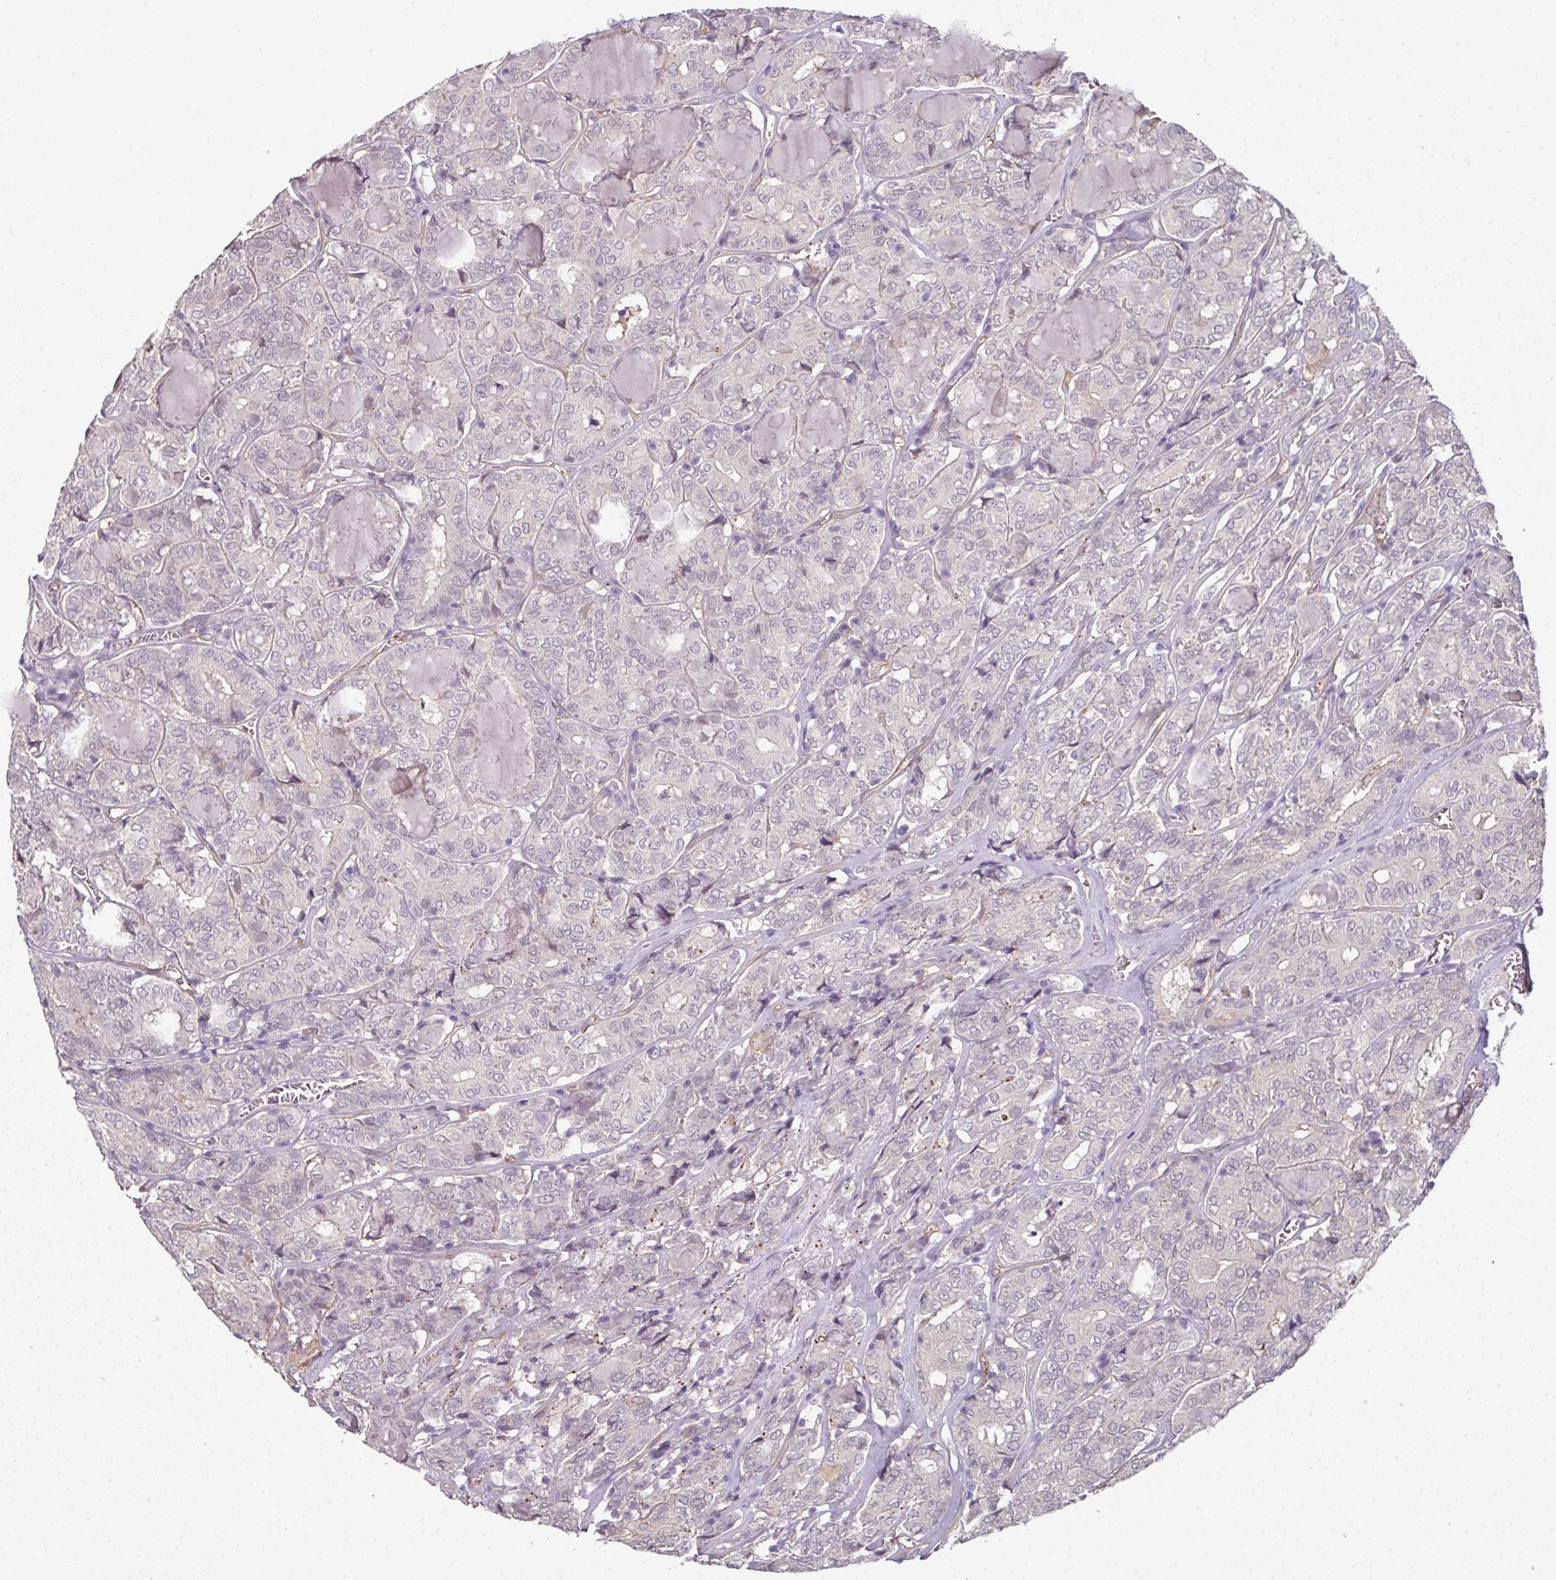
{"staining": {"intensity": "negative", "quantity": "none", "location": "none"}, "tissue": "thyroid cancer", "cell_type": "Tumor cells", "image_type": "cancer", "snomed": [{"axis": "morphology", "description": "Papillary adenocarcinoma, NOS"}, {"axis": "topography", "description": "Thyroid gland"}], "caption": "Tumor cells are negative for brown protein staining in thyroid cancer.", "gene": "C19orf33", "patient": {"sex": "female", "age": 72}}